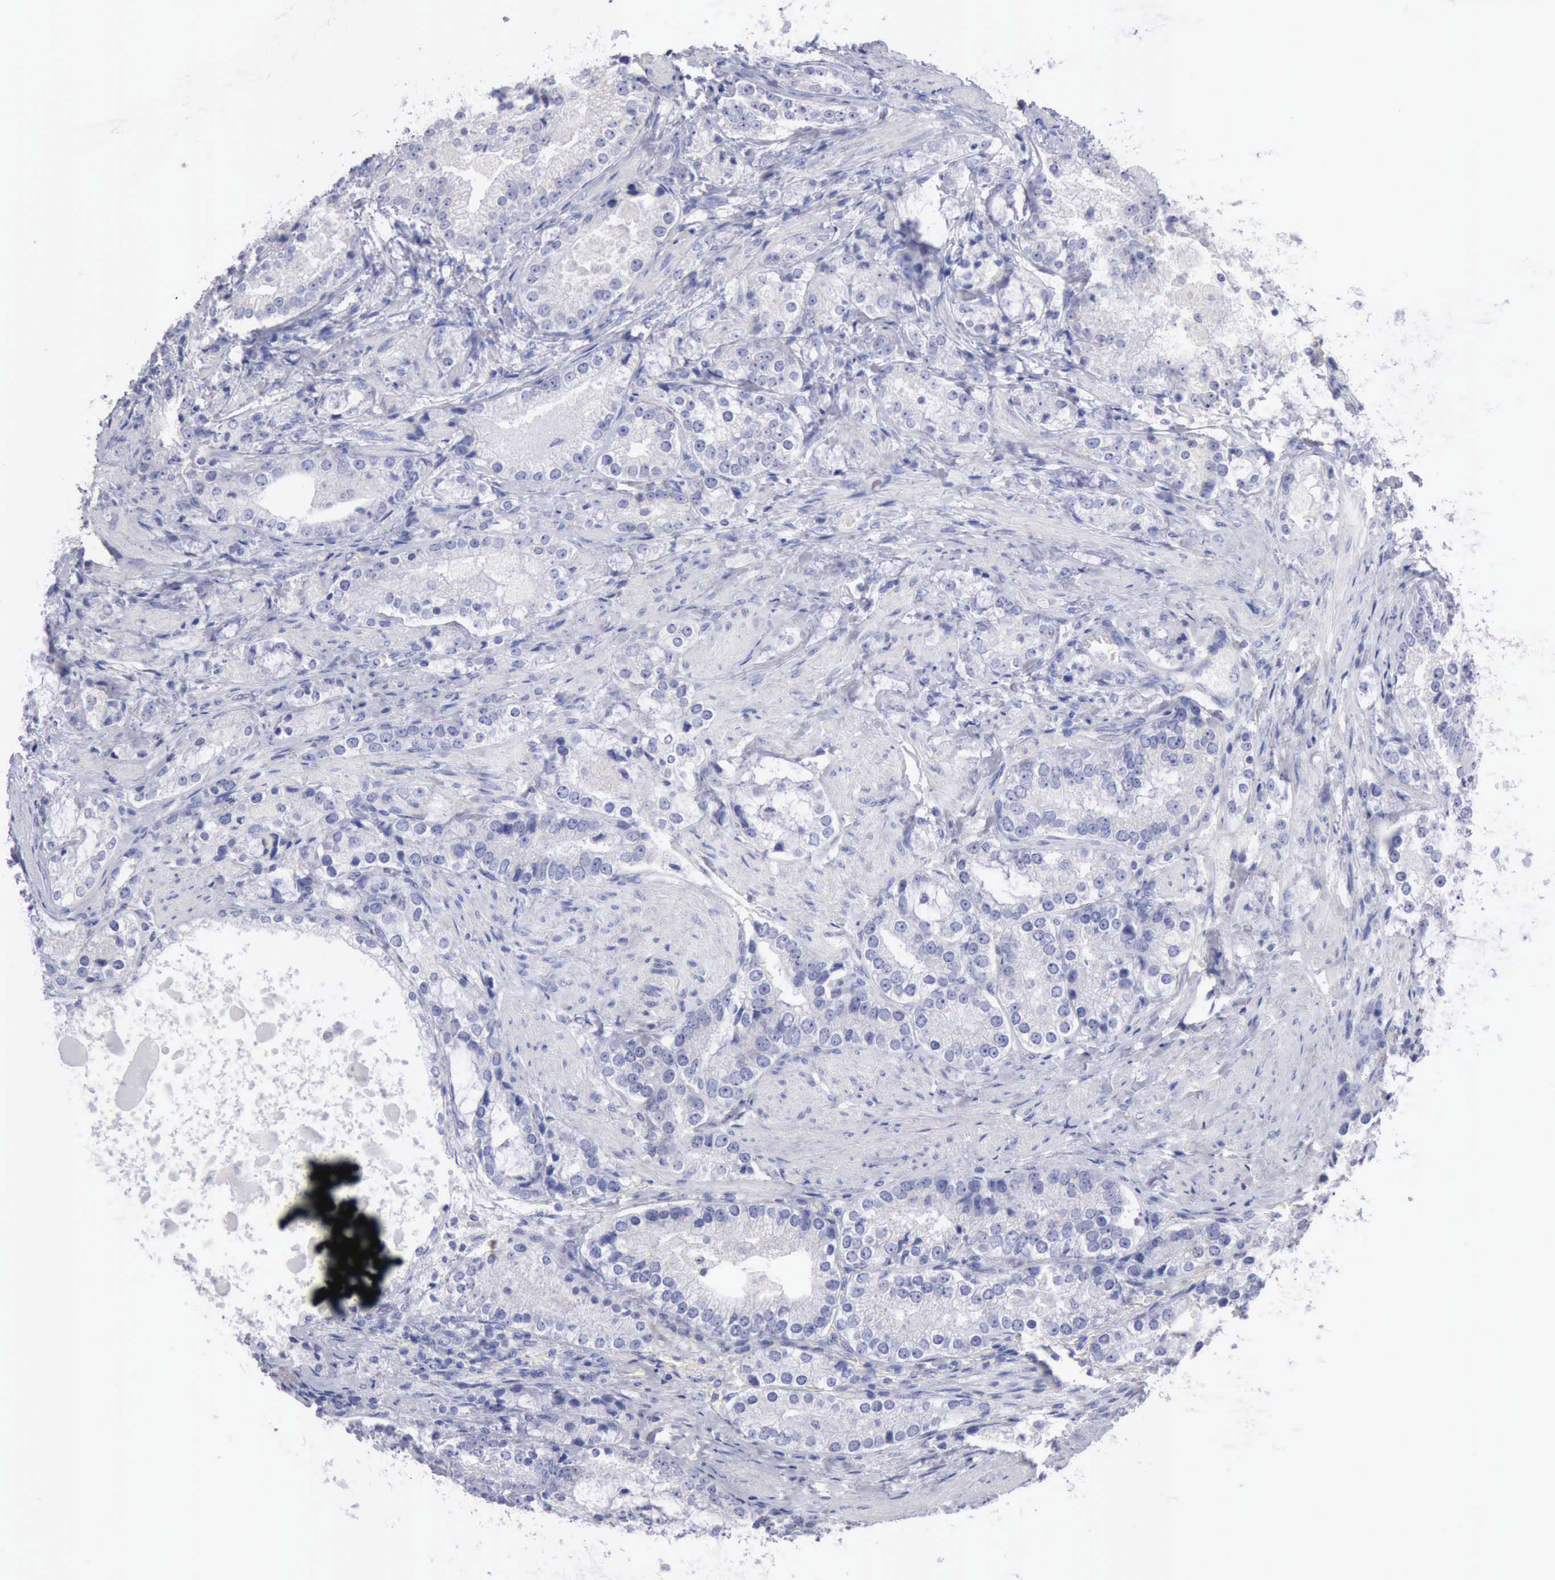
{"staining": {"intensity": "weak", "quantity": "<25%", "location": "cytoplasmic/membranous"}, "tissue": "prostate cancer", "cell_type": "Tumor cells", "image_type": "cancer", "snomed": [{"axis": "morphology", "description": "Adenocarcinoma, High grade"}, {"axis": "topography", "description": "Prostate"}], "caption": "Human prostate adenocarcinoma (high-grade) stained for a protein using immunohistochemistry (IHC) demonstrates no staining in tumor cells.", "gene": "ANGEL1", "patient": {"sex": "male", "age": 63}}